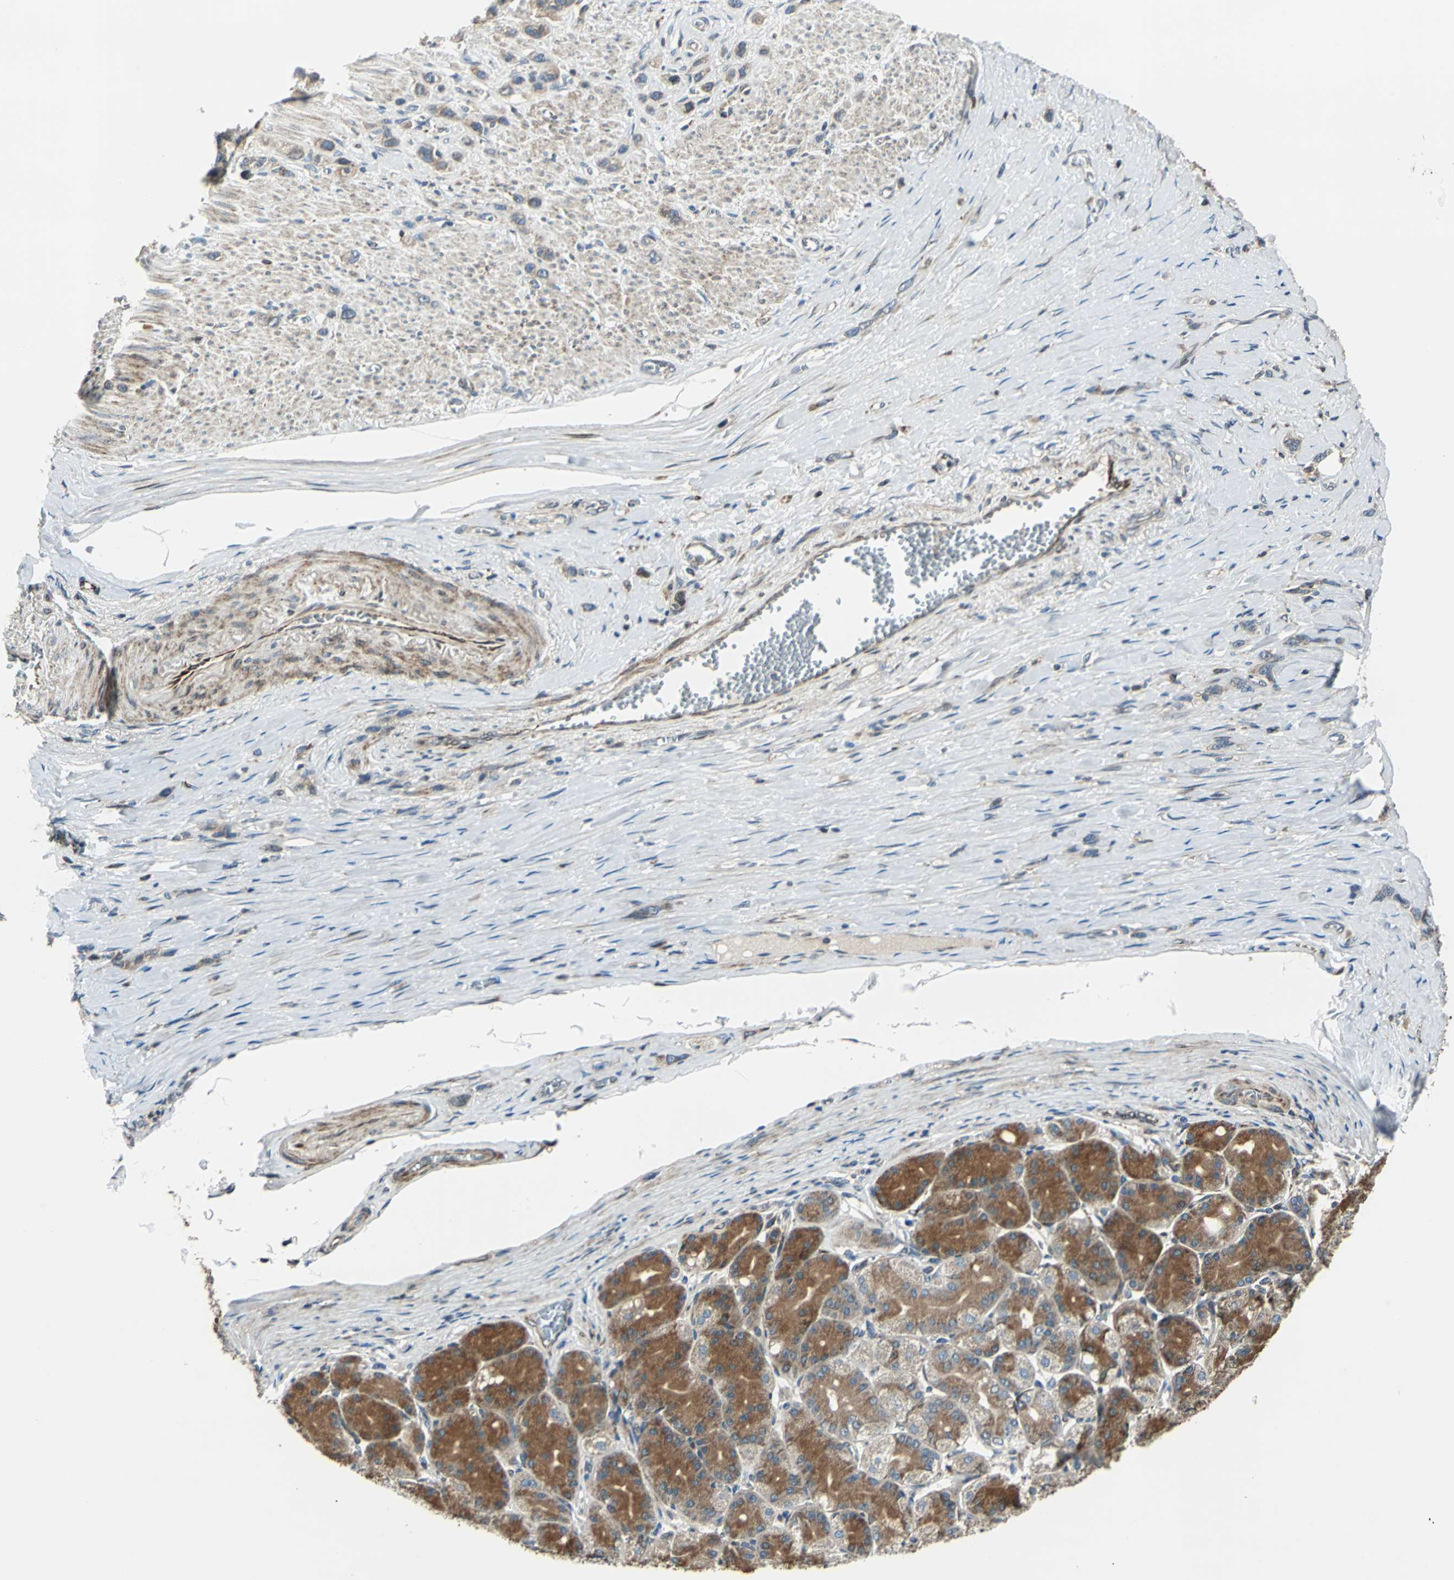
{"staining": {"intensity": "moderate", "quantity": "25%-75%", "location": "cytoplasmic/membranous"}, "tissue": "stomach cancer", "cell_type": "Tumor cells", "image_type": "cancer", "snomed": [{"axis": "morphology", "description": "Normal tissue, NOS"}, {"axis": "morphology", "description": "Adenocarcinoma, NOS"}, {"axis": "morphology", "description": "Adenocarcinoma, High grade"}, {"axis": "topography", "description": "Stomach, upper"}, {"axis": "topography", "description": "Stomach"}], "caption": "Moderate cytoplasmic/membranous positivity is identified in approximately 25%-75% of tumor cells in high-grade adenocarcinoma (stomach).", "gene": "HTATIP2", "patient": {"sex": "female", "age": 65}}